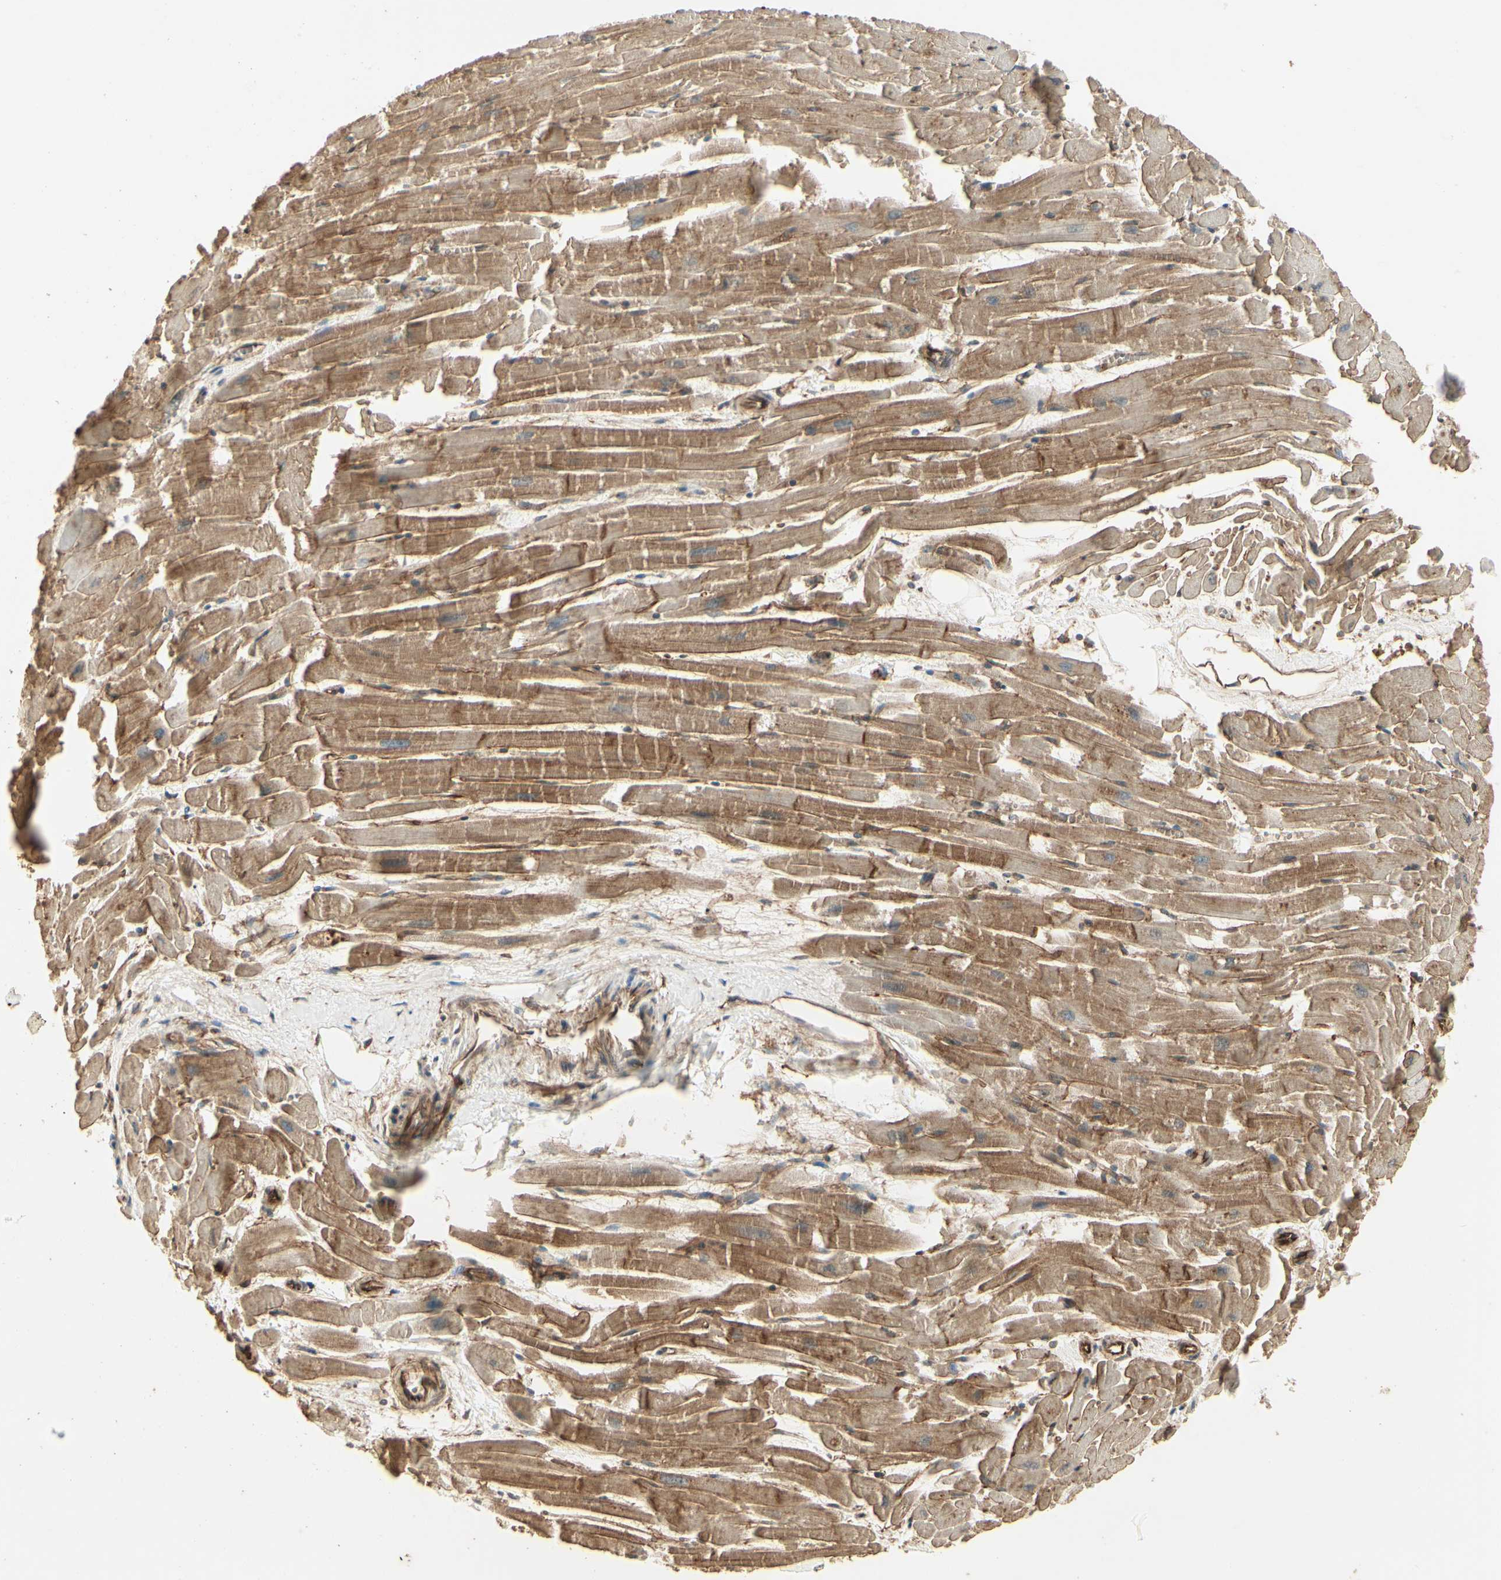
{"staining": {"intensity": "moderate", "quantity": ">75%", "location": "cytoplasmic/membranous"}, "tissue": "heart muscle", "cell_type": "Cardiomyocytes", "image_type": "normal", "snomed": [{"axis": "morphology", "description": "Normal tissue, NOS"}, {"axis": "topography", "description": "Heart"}], "caption": "IHC micrograph of normal human heart muscle stained for a protein (brown), which shows medium levels of moderate cytoplasmic/membranous staining in about >75% of cardiomyocytes.", "gene": "RNF180", "patient": {"sex": "female", "age": 19}}